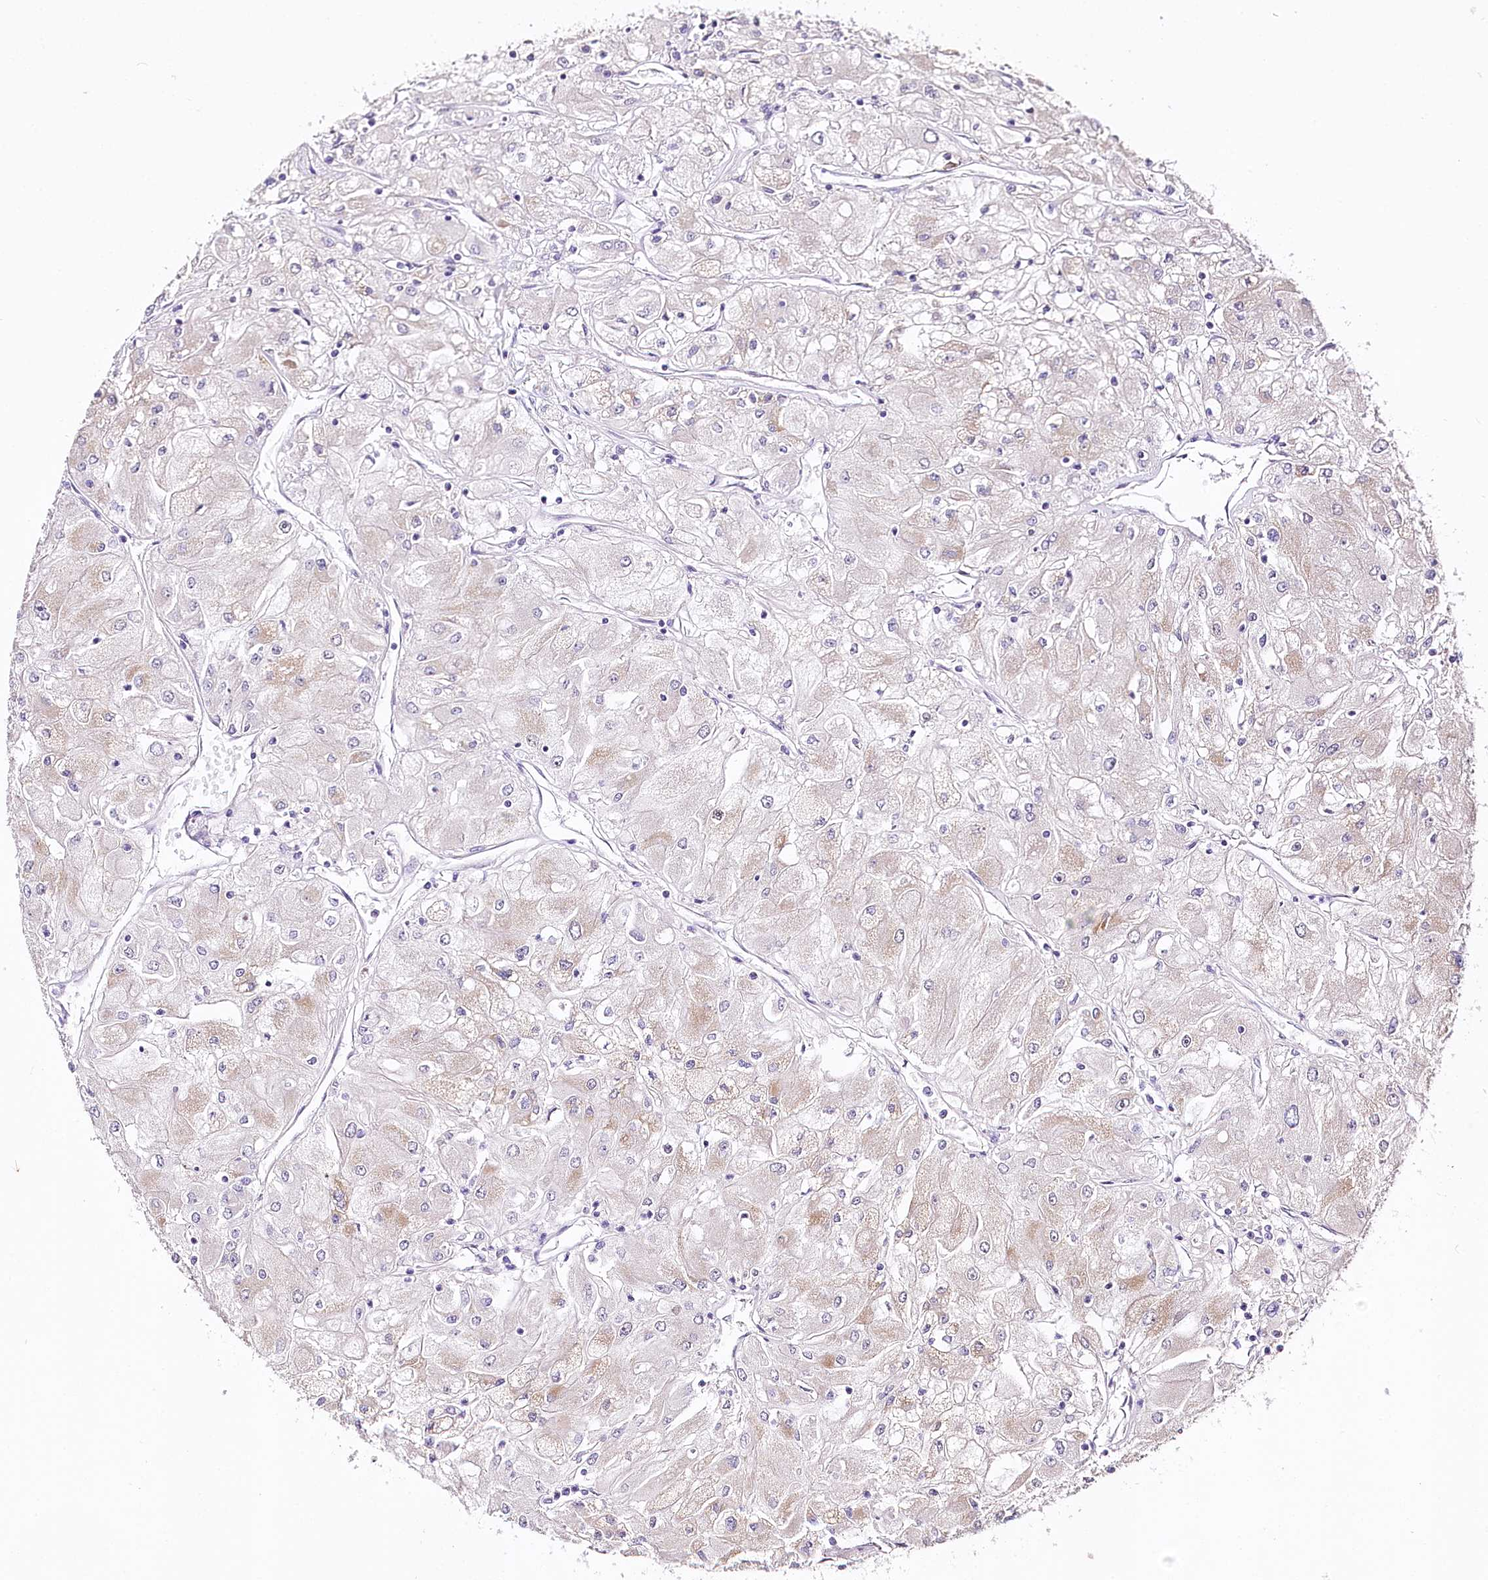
{"staining": {"intensity": "negative", "quantity": "none", "location": "none"}, "tissue": "renal cancer", "cell_type": "Tumor cells", "image_type": "cancer", "snomed": [{"axis": "morphology", "description": "Adenocarcinoma, NOS"}, {"axis": "topography", "description": "Kidney"}], "caption": "Immunohistochemistry (IHC) image of renal cancer stained for a protein (brown), which exhibits no expression in tumor cells.", "gene": "ZNF226", "patient": {"sex": "male", "age": 80}}